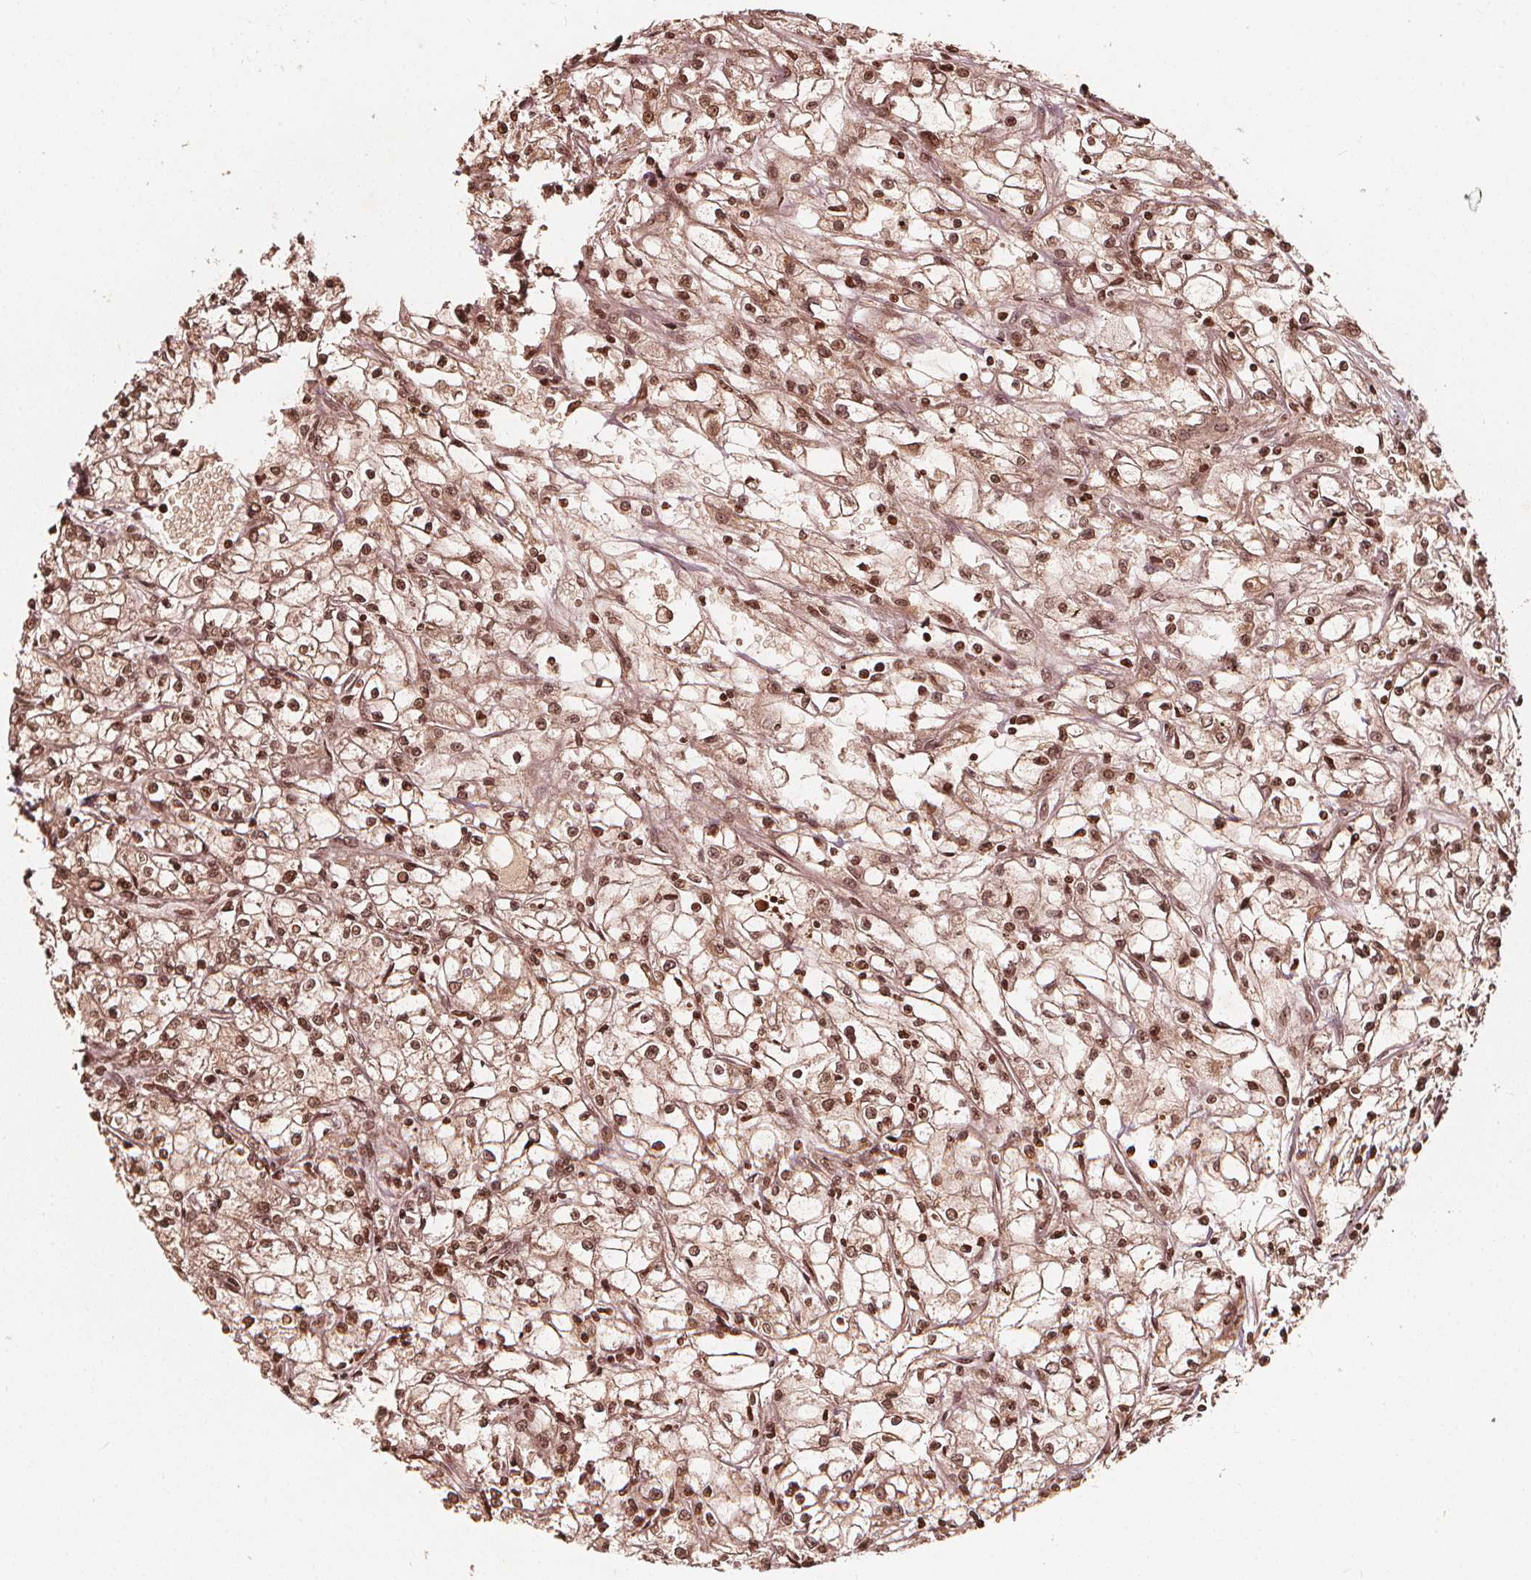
{"staining": {"intensity": "moderate", "quantity": ">75%", "location": "nuclear"}, "tissue": "renal cancer", "cell_type": "Tumor cells", "image_type": "cancer", "snomed": [{"axis": "morphology", "description": "Adenocarcinoma, NOS"}, {"axis": "topography", "description": "Kidney"}], "caption": "Tumor cells demonstrate moderate nuclear expression in about >75% of cells in adenocarcinoma (renal).", "gene": "H3C14", "patient": {"sex": "female", "age": 59}}